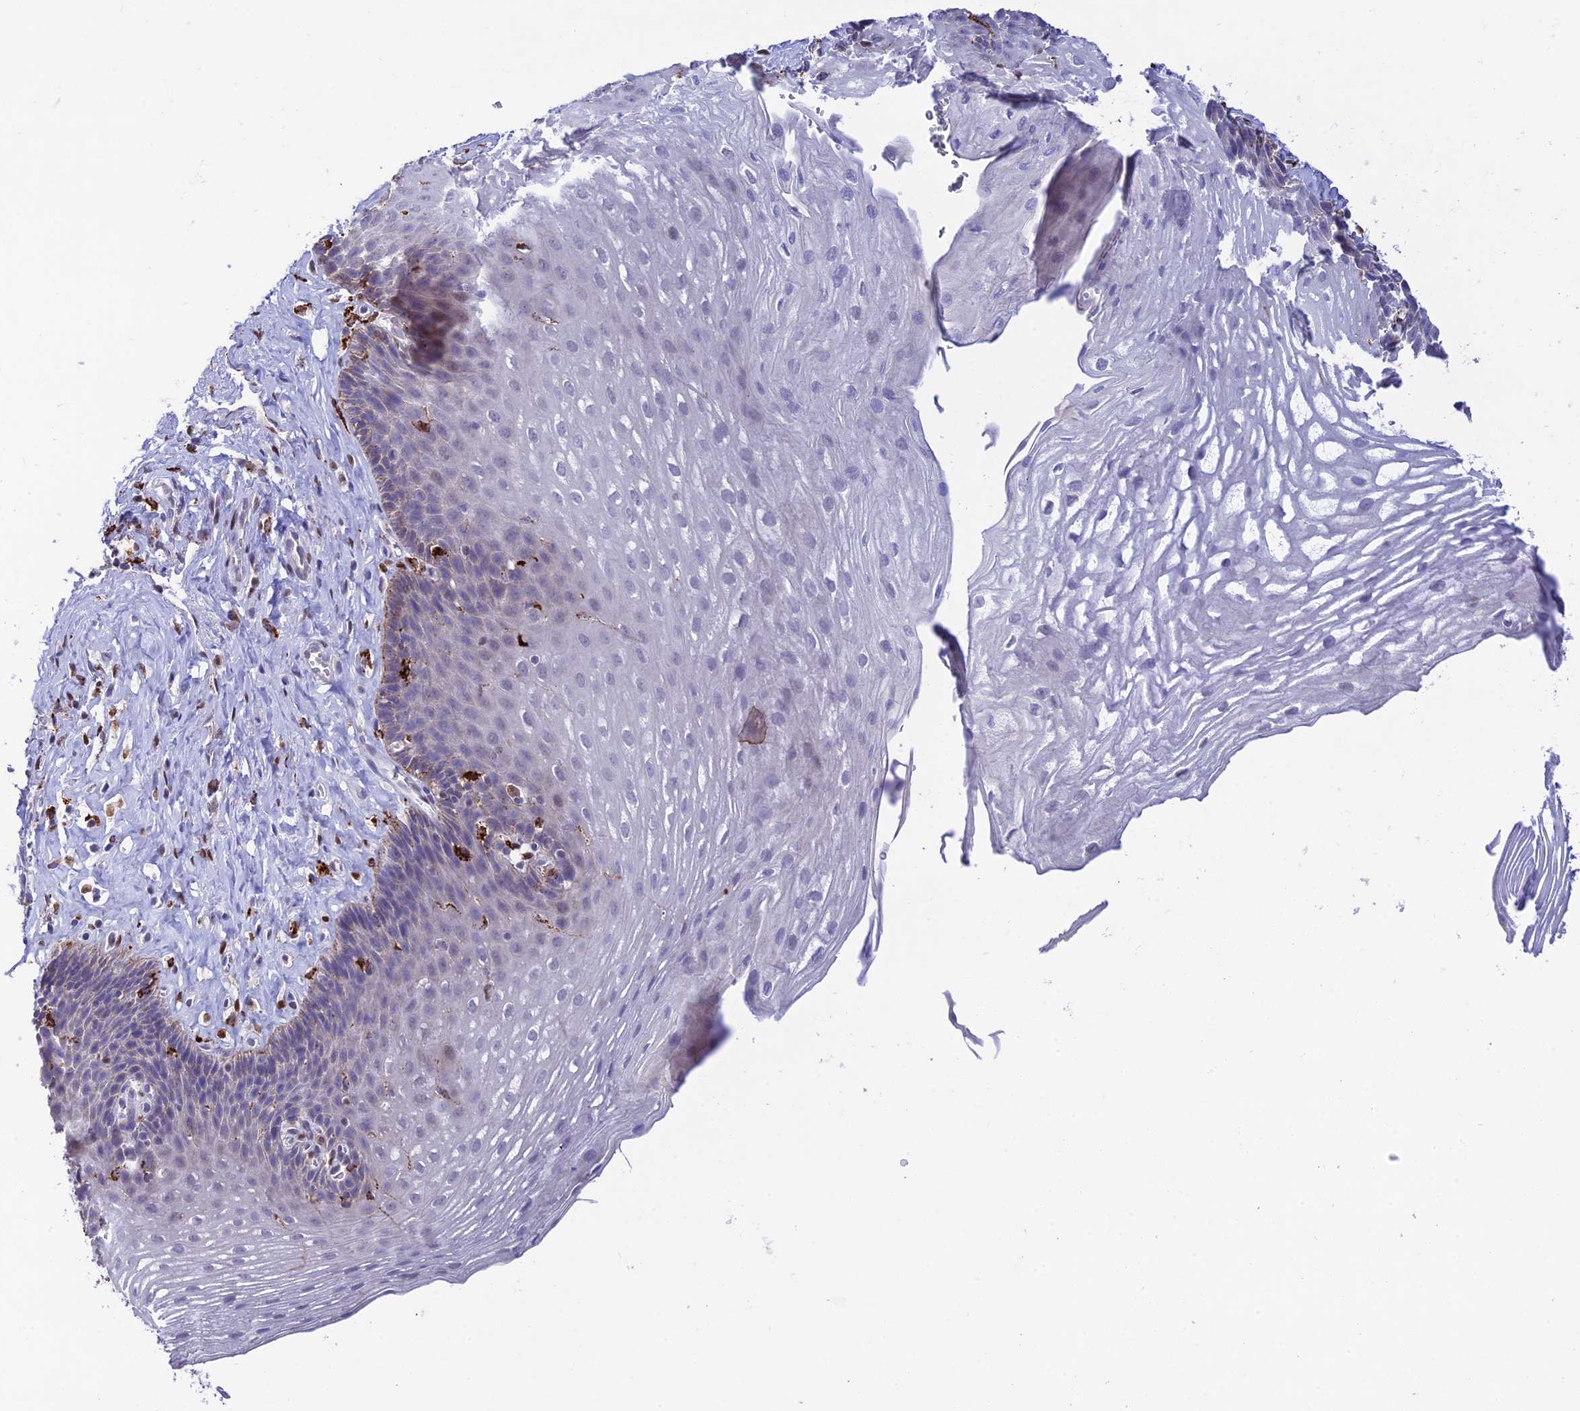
{"staining": {"intensity": "weak", "quantity": "<25%", "location": "cytoplasmic/membranous"}, "tissue": "esophagus", "cell_type": "Squamous epithelial cells", "image_type": "normal", "snomed": [{"axis": "morphology", "description": "Normal tissue, NOS"}, {"axis": "topography", "description": "Esophagus"}], "caption": "Squamous epithelial cells show no significant protein expression in unremarkable esophagus. The staining was performed using DAB (3,3'-diaminobenzidine) to visualize the protein expression in brown, while the nuclei were stained in blue with hematoxylin (Magnification: 20x).", "gene": "HIC1", "patient": {"sex": "female", "age": 66}}